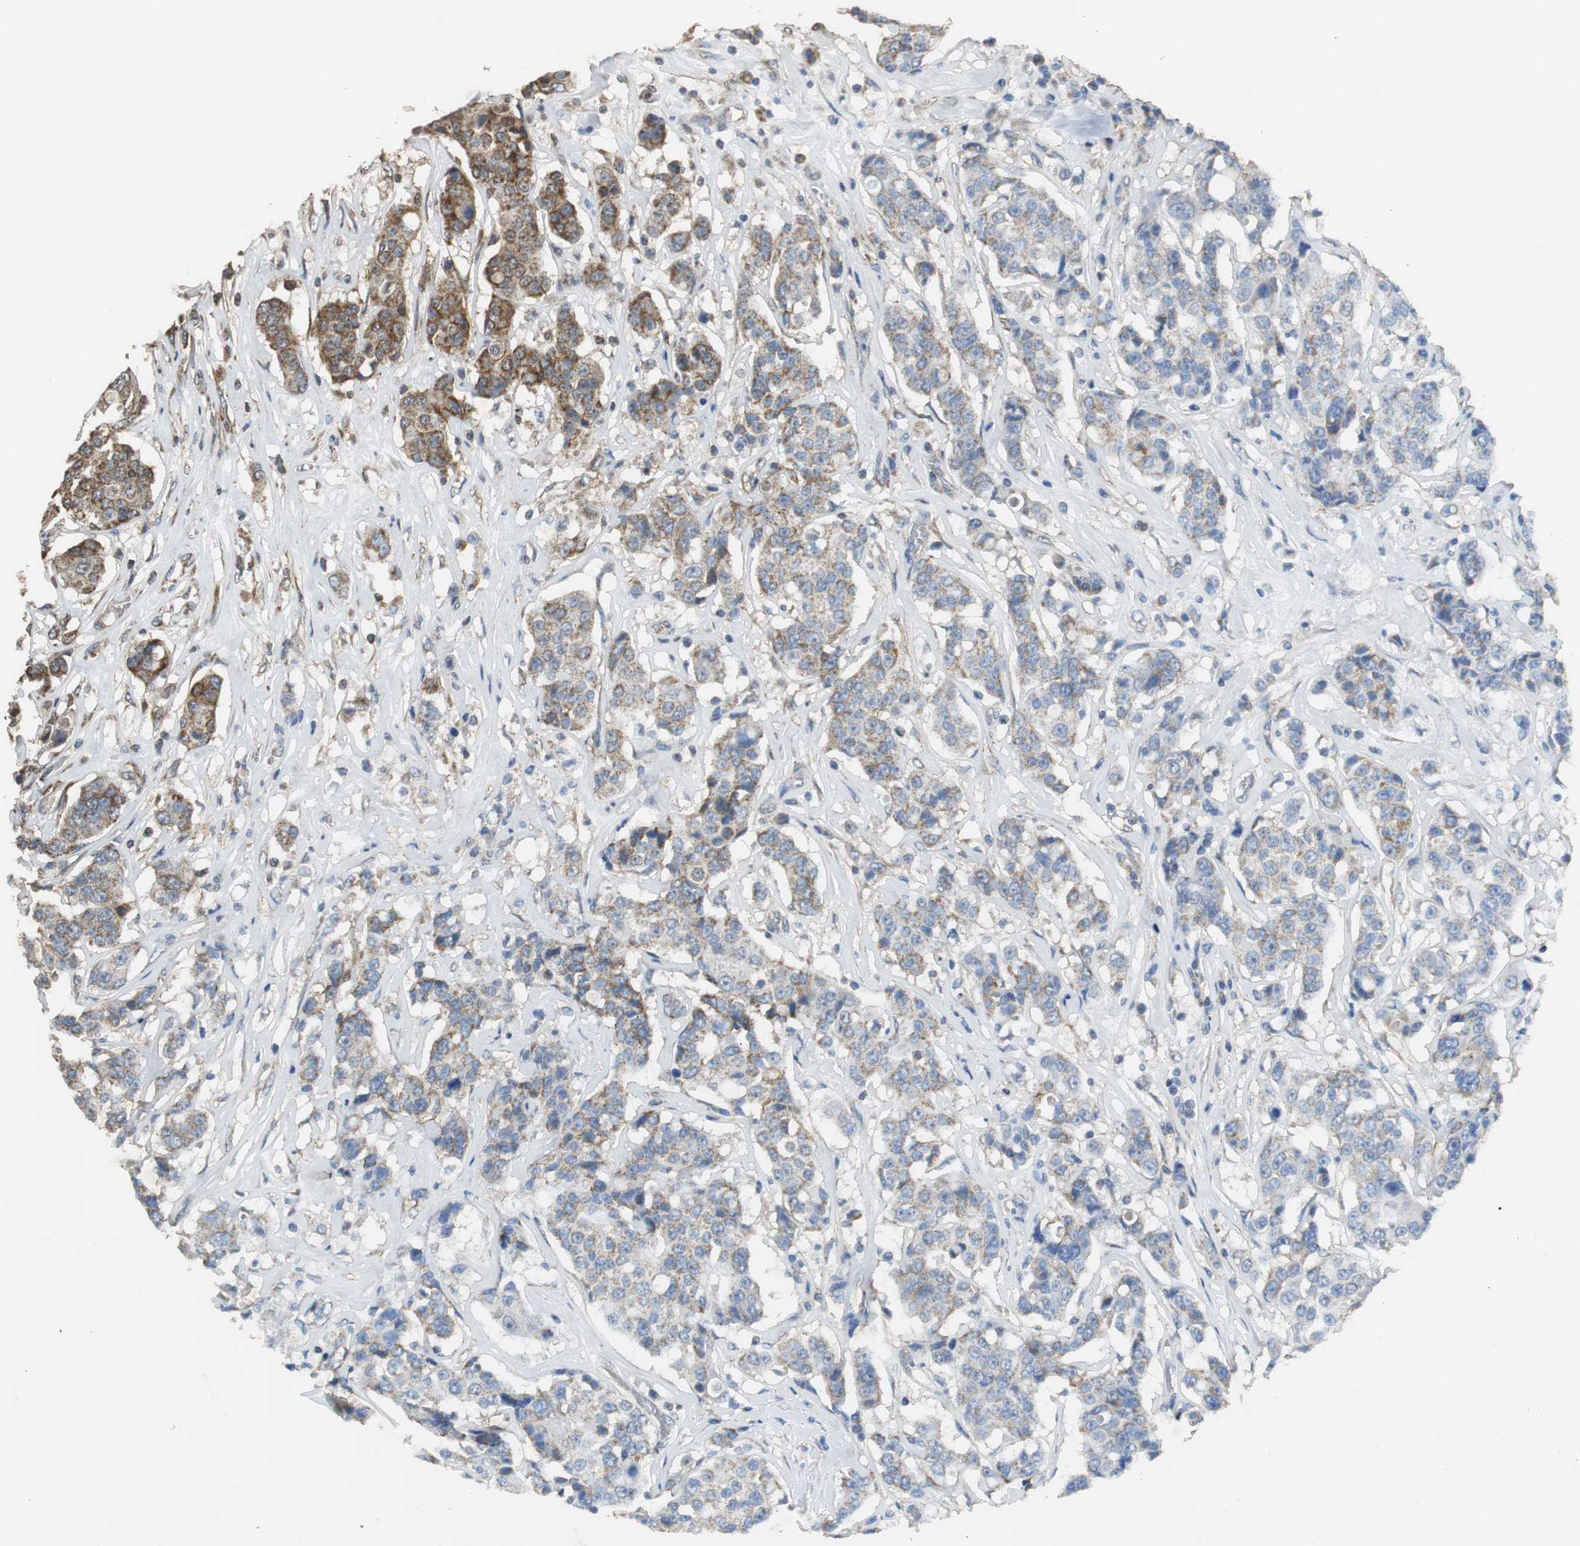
{"staining": {"intensity": "weak", "quantity": ">75%", "location": "cytoplasmic/membranous"}, "tissue": "breast cancer", "cell_type": "Tumor cells", "image_type": "cancer", "snomed": [{"axis": "morphology", "description": "Duct carcinoma"}, {"axis": "topography", "description": "Breast"}], "caption": "A micrograph of human intraductal carcinoma (breast) stained for a protein shows weak cytoplasmic/membranous brown staining in tumor cells.", "gene": "NNT", "patient": {"sex": "female", "age": 27}}